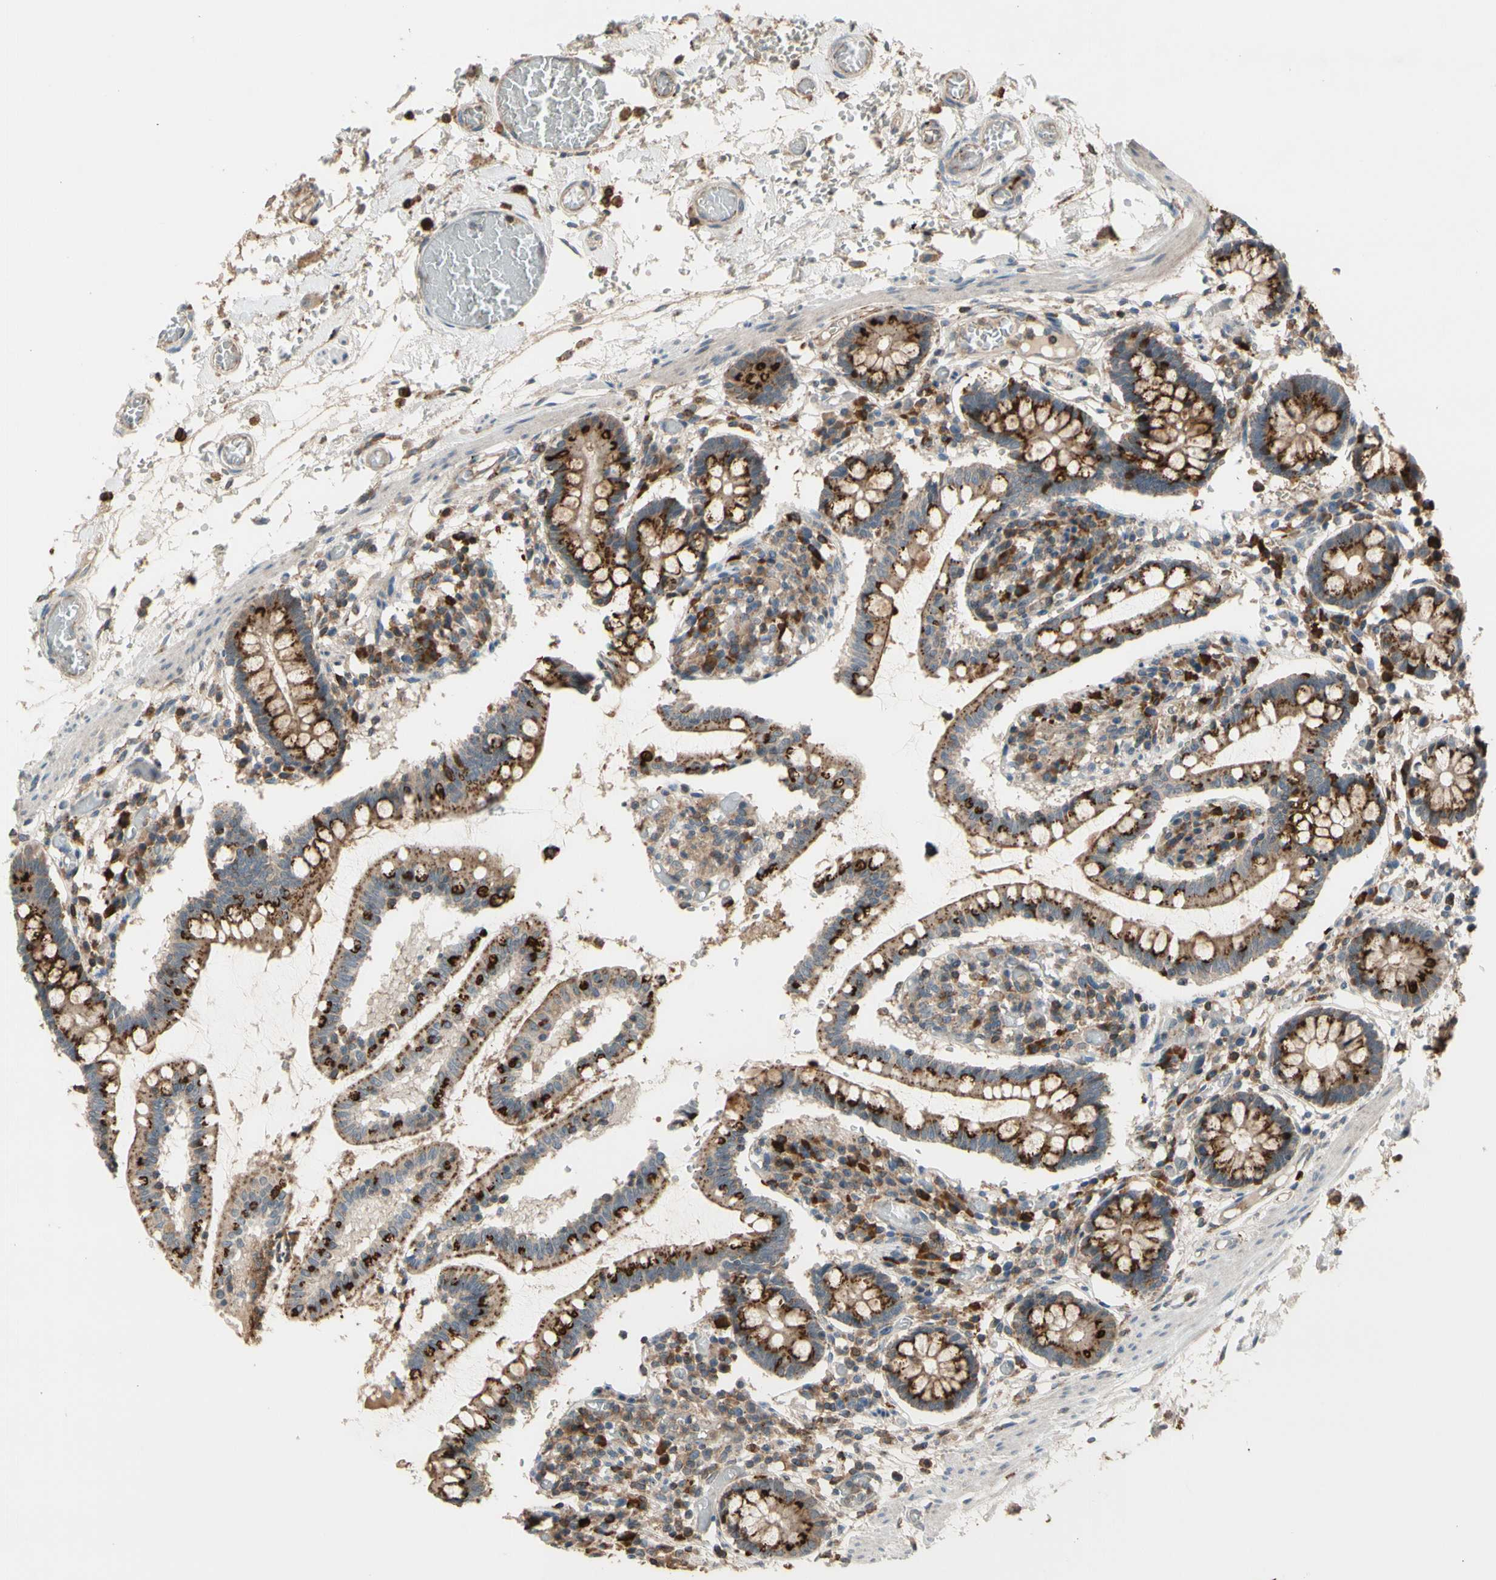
{"staining": {"intensity": "strong", "quantity": ">75%", "location": "cytoplasmic/membranous"}, "tissue": "small intestine", "cell_type": "Glandular cells", "image_type": "normal", "snomed": [{"axis": "morphology", "description": "Normal tissue, NOS"}, {"axis": "topography", "description": "Small intestine"}], "caption": "Immunohistochemical staining of benign human small intestine demonstrates >75% levels of strong cytoplasmic/membranous protein positivity in about >75% of glandular cells.", "gene": "GALNT5", "patient": {"sex": "female", "age": 61}}